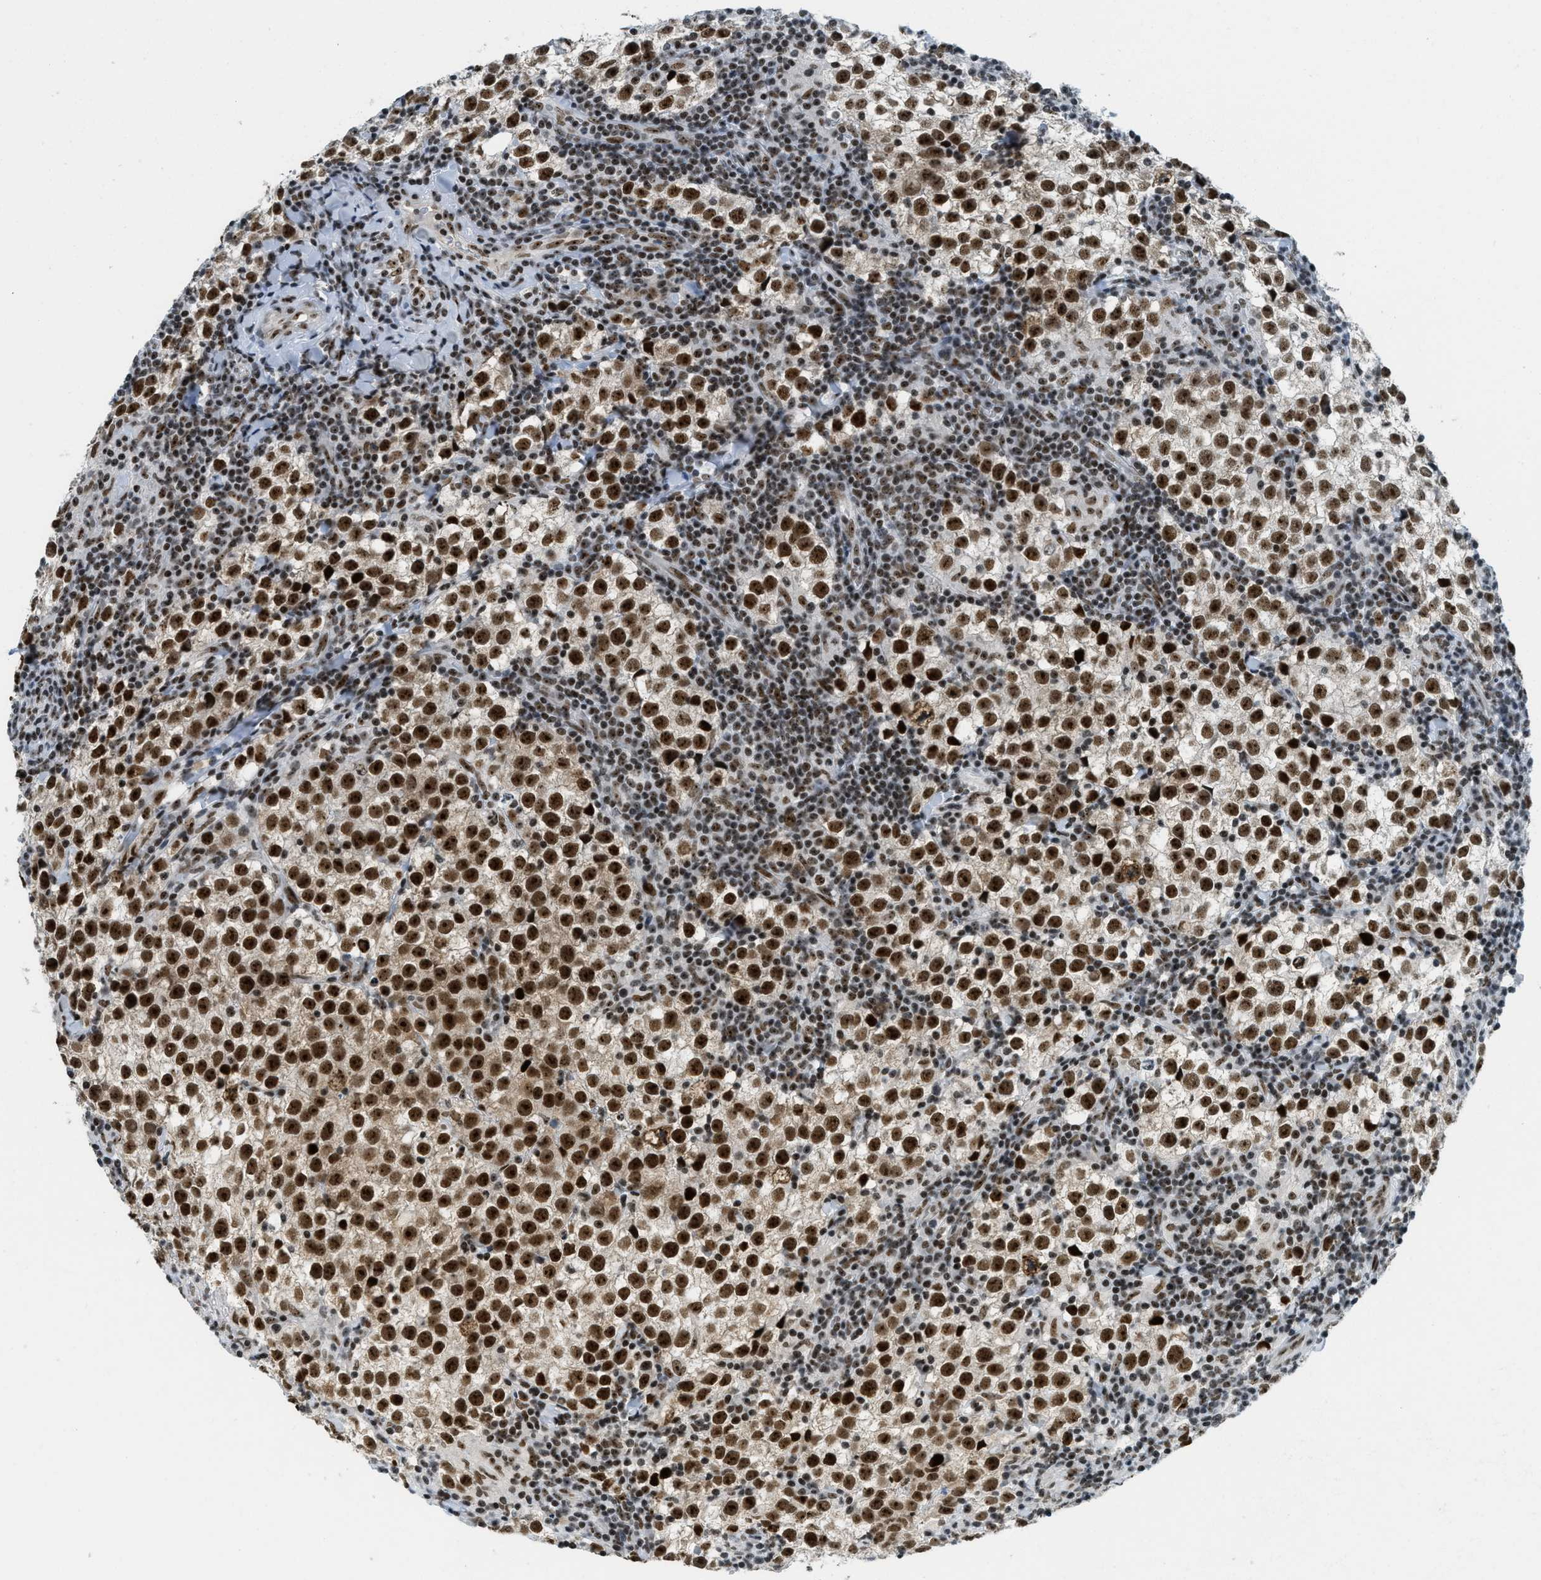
{"staining": {"intensity": "strong", "quantity": ">75%", "location": "nuclear"}, "tissue": "testis cancer", "cell_type": "Tumor cells", "image_type": "cancer", "snomed": [{"axis": "morphology", "description": "Seminoma, NOS"}, {"axis": "morphology", "description": "Carcinoma, Embryonal, NOS"}, {"axis": "topography", "description": "Testis"}], "caption": "Protein staining of testis seminoma tissue shows strong nuclear staining in about >75% of tumor cells.", "gene": "URB1", "patient": {"sex": "male", "age": 36}}